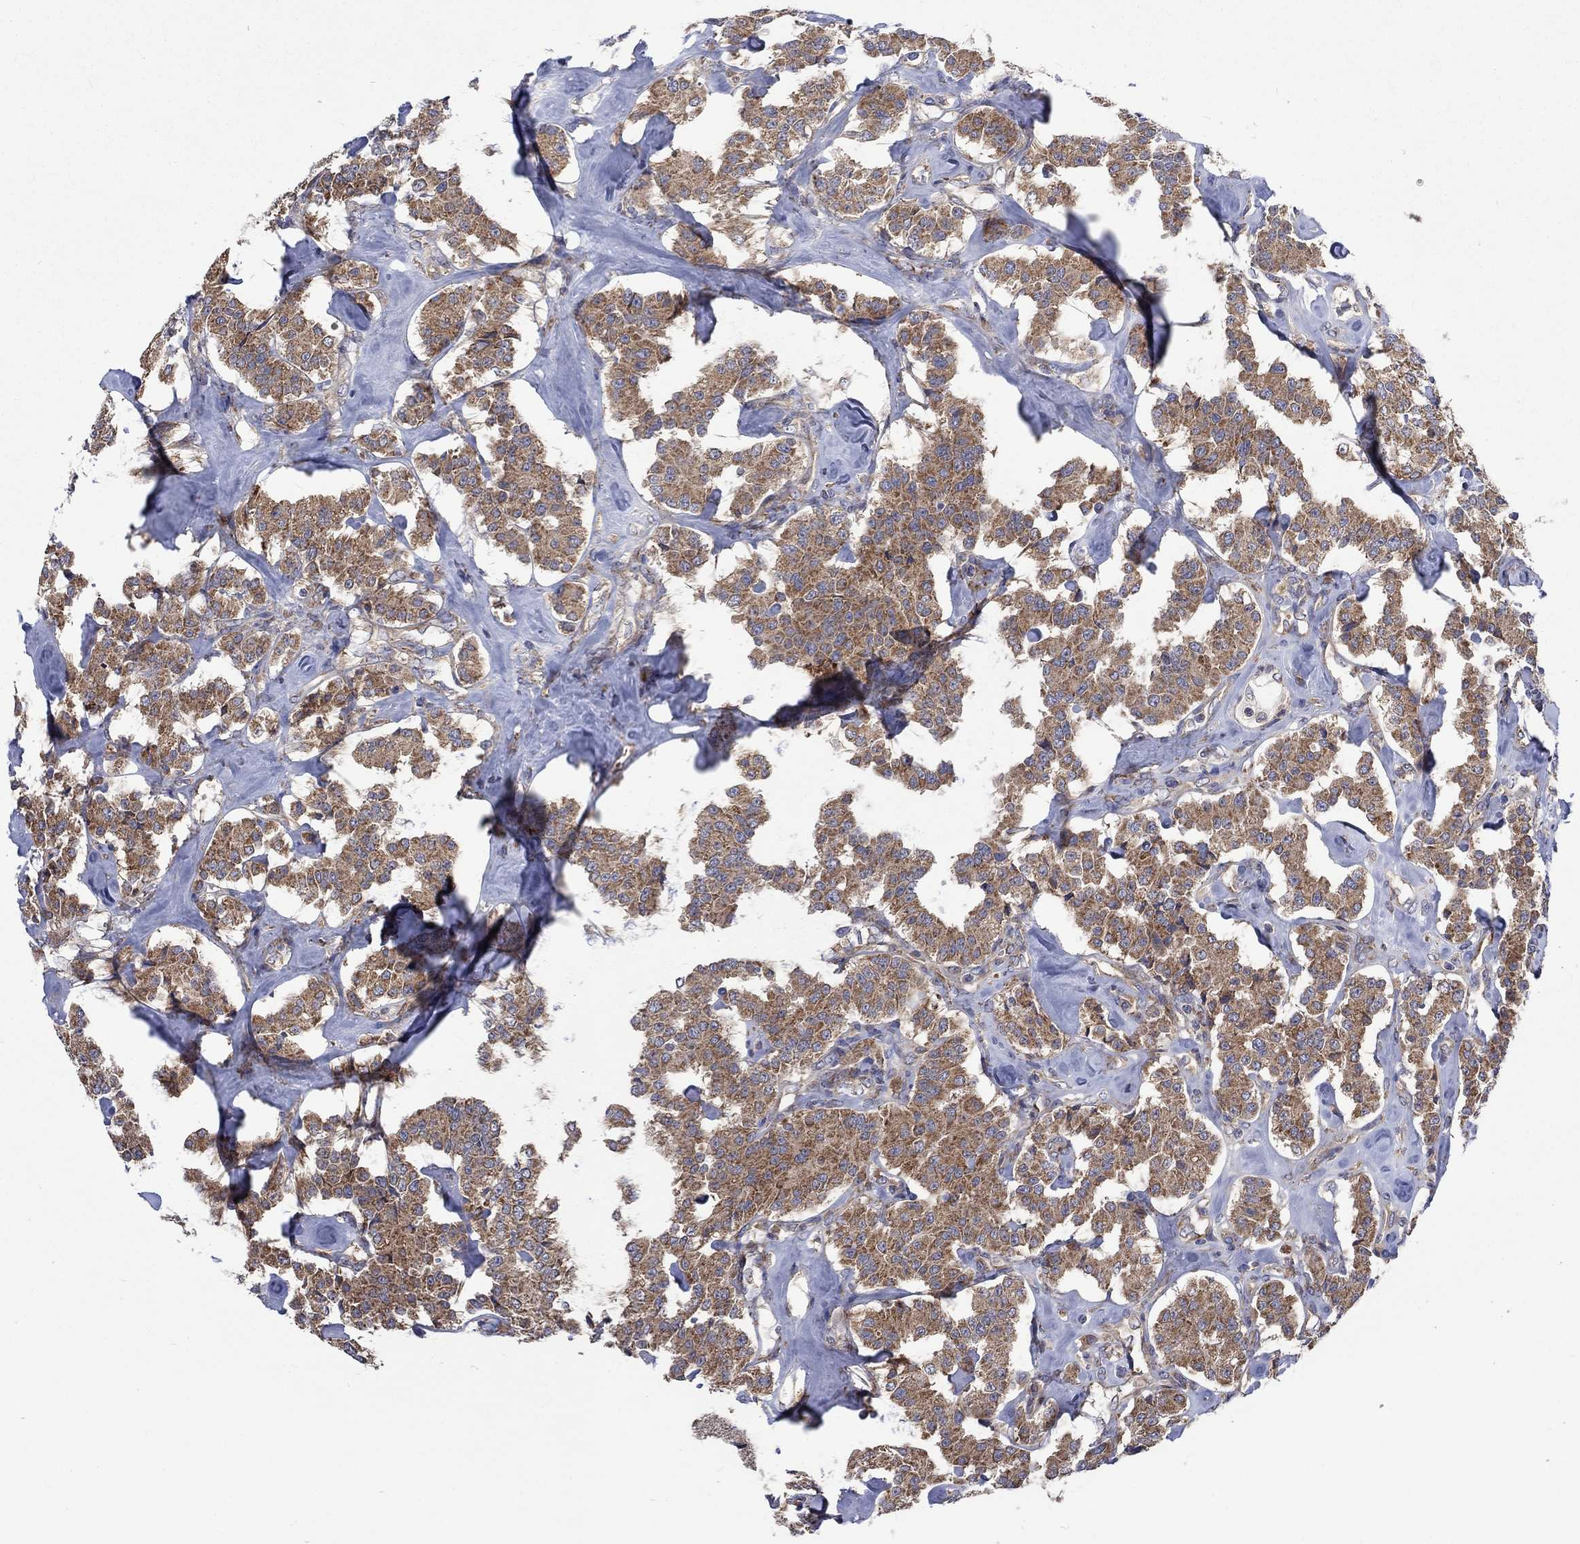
{"staining": {"intensity": "moderate", "quantity": ">75%", "location": "cytoplasmic/membranous"}, "tissue": "carcinoid", "cell_type": "Tumor cells", "image_type": "cancer", "snomed": [{"axis": "morphology", "description": "Carcinoid, malignant, NOS"}, {"axis": "topography", "description": "Pancreas"}], "caption": "Protein analysis of carcinoid tissue displays moderate cytoplasmic/membranous expression in about >75% of tumor cells. (Brightfield microscopy of DAB IHC at high magnification).", "gene": "RPLP0", "patient": {"sex": "male", "age": 41}}